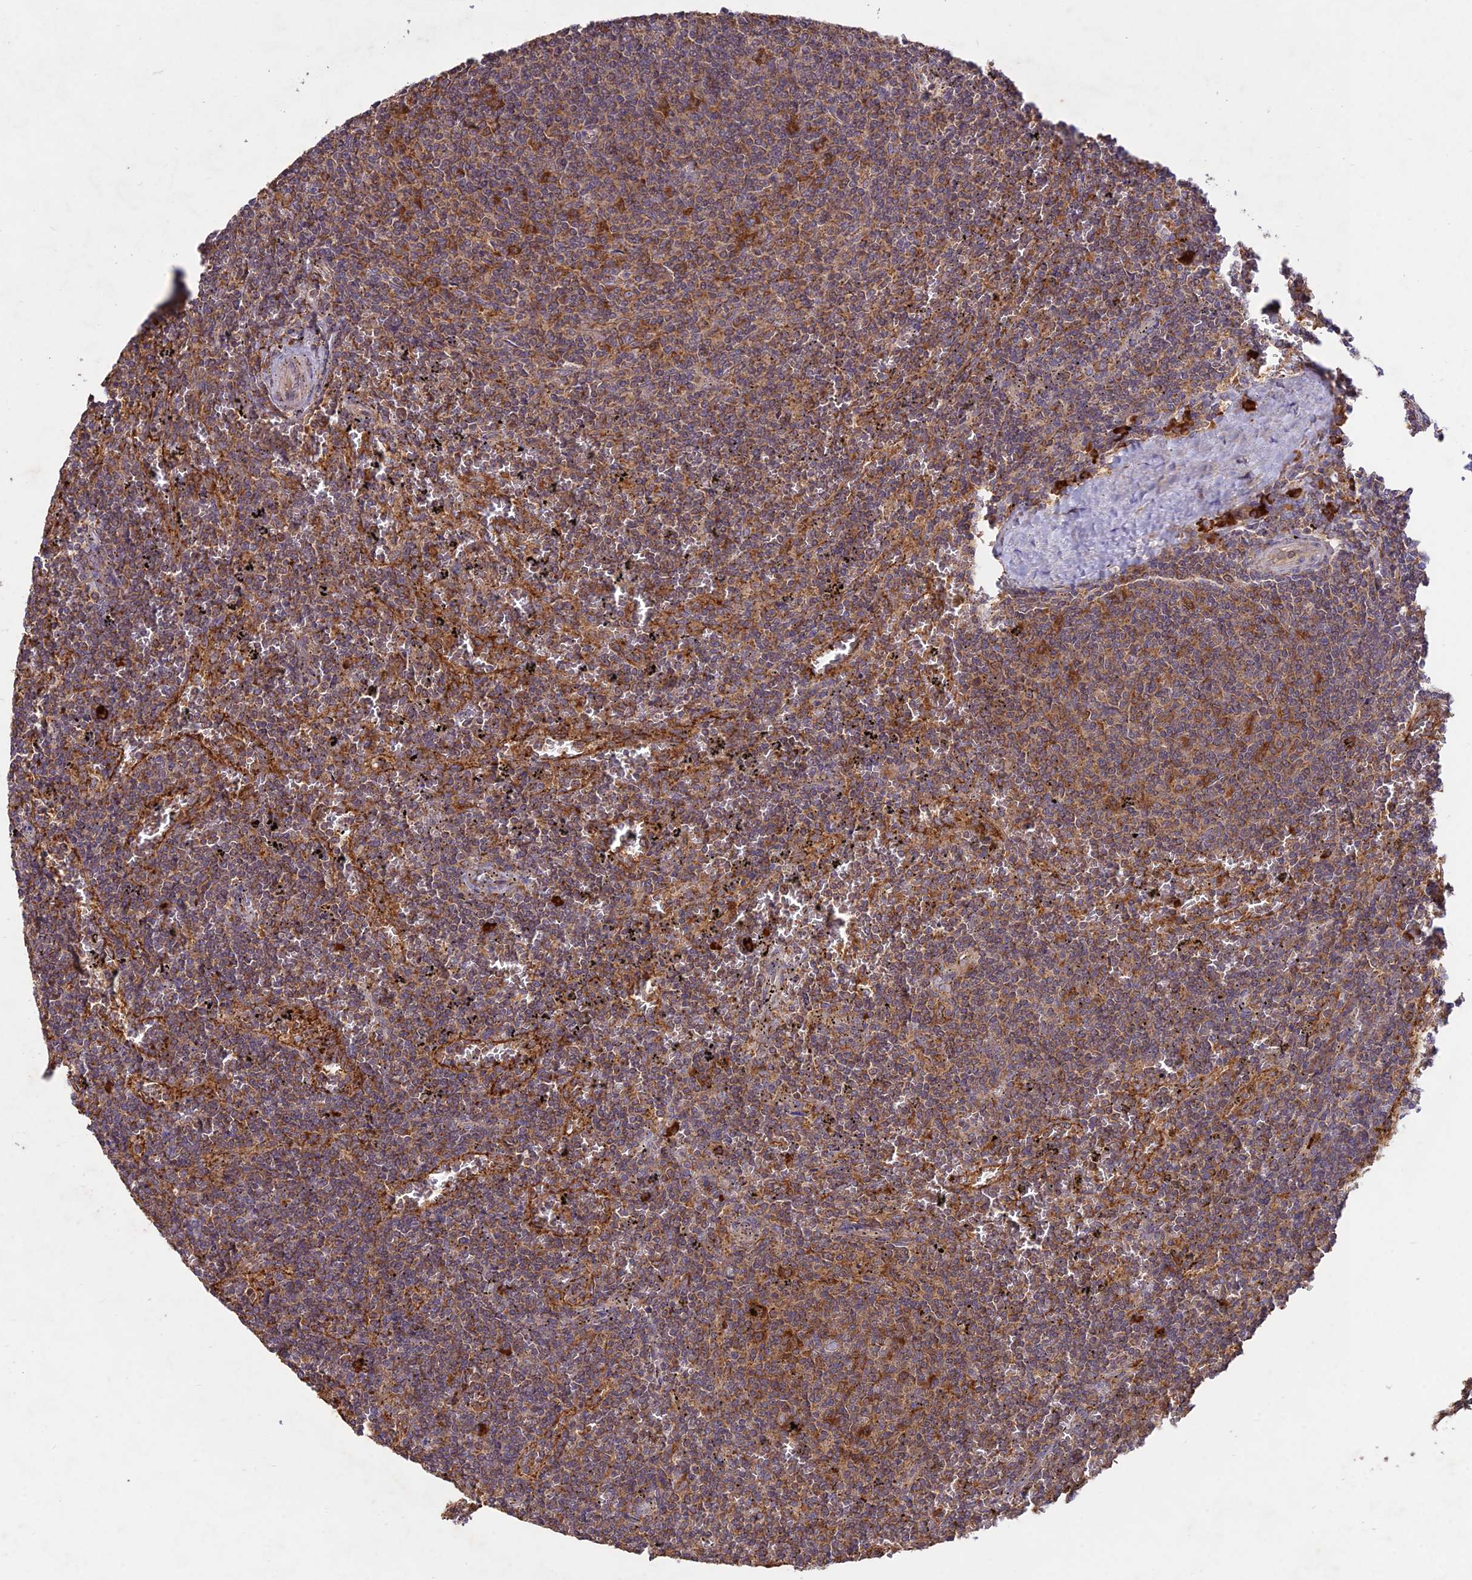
{"staining": {"intensity": "moderate", "quantity": ">75%", "location": "cytoplasmic/membranous"}, "tissue": "lymphoma", "cell_type": "Tumor cells", "image_type": "cancer", "snomed": [{"axis": "morphology", "description": "Malignant lymphoma, non-Hodgkin's type, Low grade"}, {"axis": "topography", "description": "Spleen"}], "caption": "This is an image of immunohistochemistry (IHC) staining of low-grade malignant lymphoma, non-Hodgkin's type, which shows moderate staining in the cytoplasmic/membranous of tumor cells.", "gene": "NXNL2", "patient": {"sex": "female", "age": 50}}